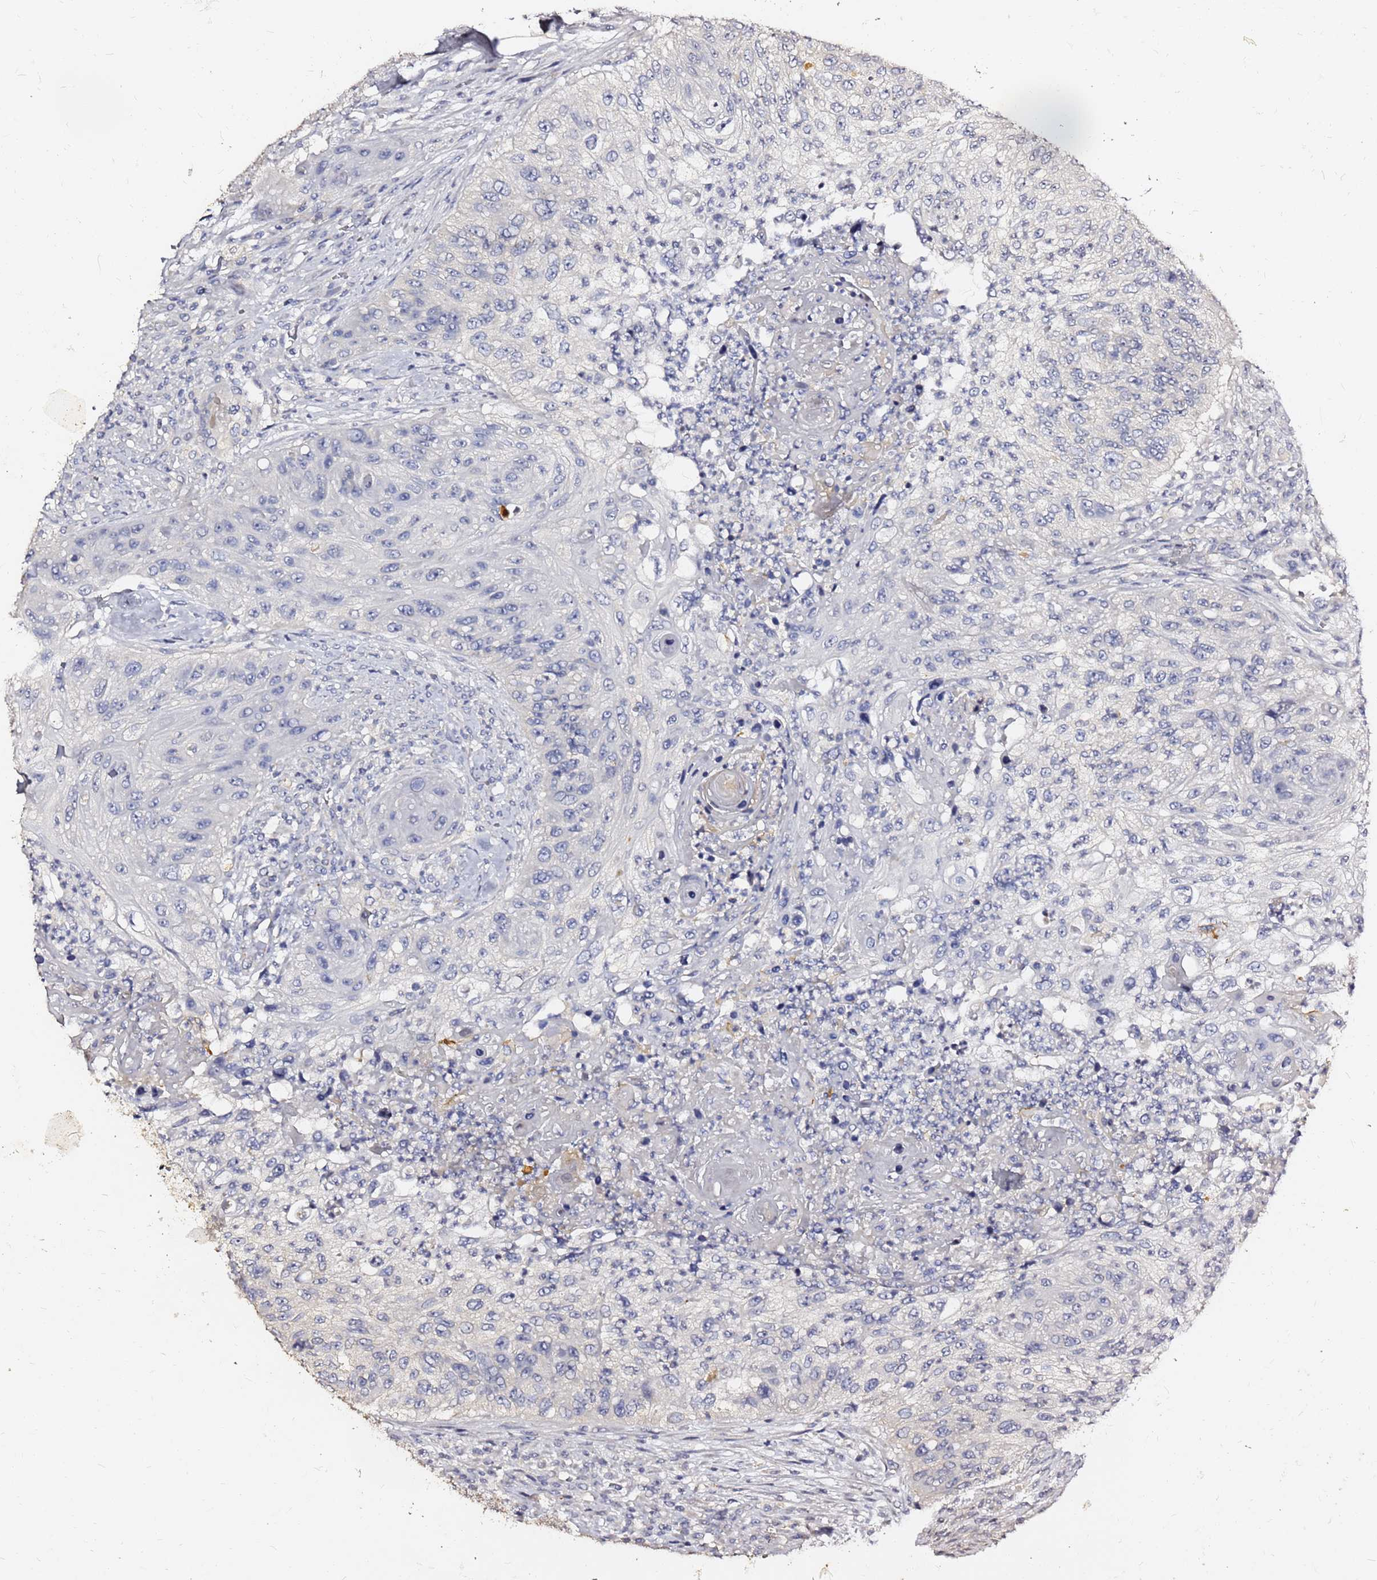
{"staining": {"intensity": "negative", "quantity": "none", "location": "none"}, "tissue": "urothelial cancer", "cell_type": "Tumor cells", "image_type": "cancer", "snomed": [{"axis": "morphology", "description": "Urothelial carcinoma, High grade"}, {"axis": "topography", "description": "Urinary bladder"}], "caption": "Micrograph shows no protein positivity in tumor cells of urothelial carcinoma (high-grade) tissue.", "gene": "FAM183A", "patient": {"sex": "female", "age": 60}}